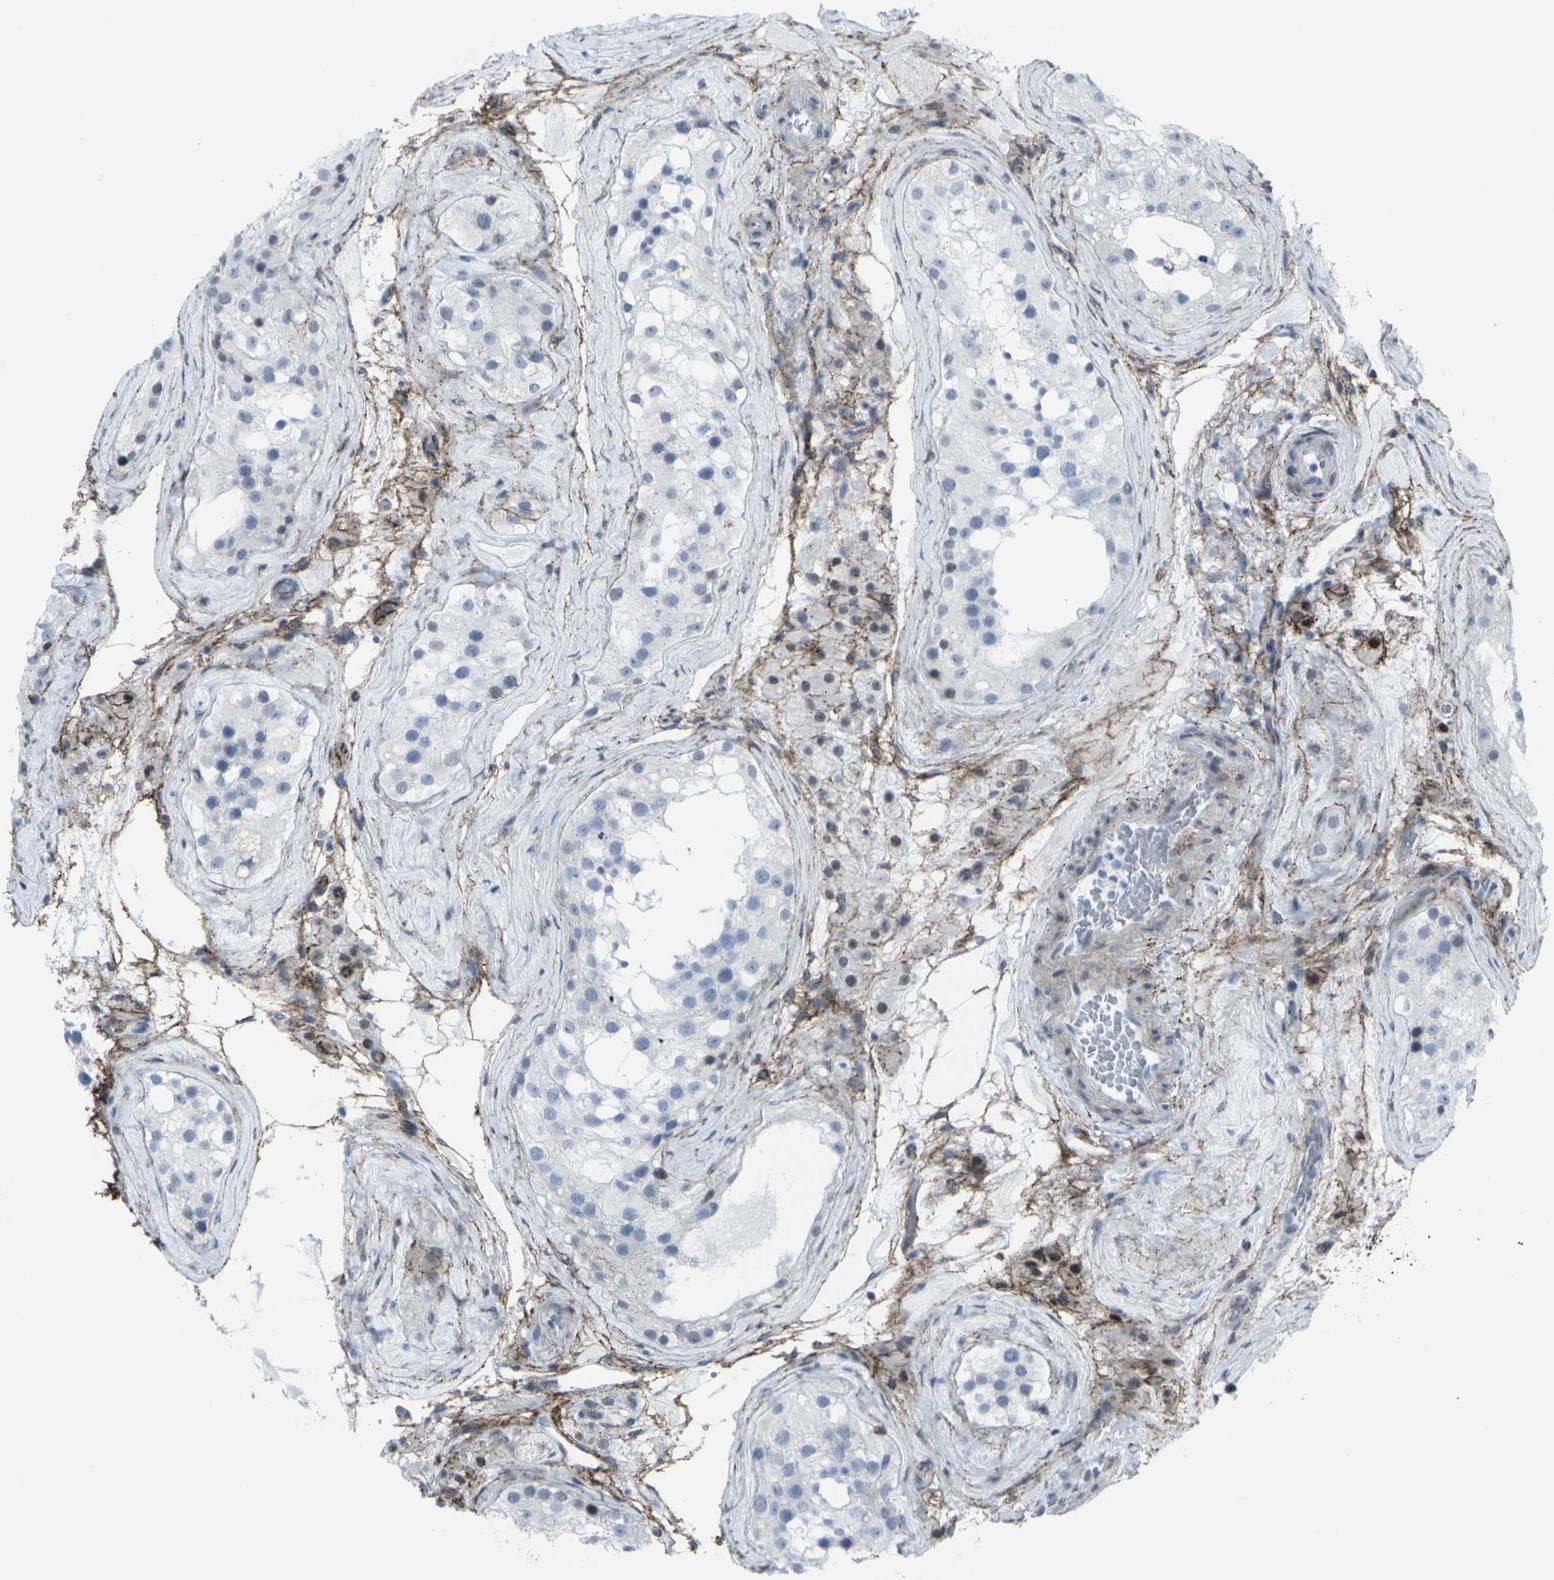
{"staining": {"intensity": "negative", "quantity": "none", "location": "none"}, "tissue": "testis", "cell_type": "Cells in seminiferous ducts", "image_type": "normal", "snomed": [{"axis": "morphology", "description": "Normal tissue, NOS"}, {"axis": "morphology", "description": "Seminoma, NOS"}, {"axis": "topography", "description": "Testis"}], "caption": "The photomicrograph reveals no staining of cells in seminiferous ducts in normal testis.", "gene": "CDH11", "patient": {"sex": "male", "age": 71}}